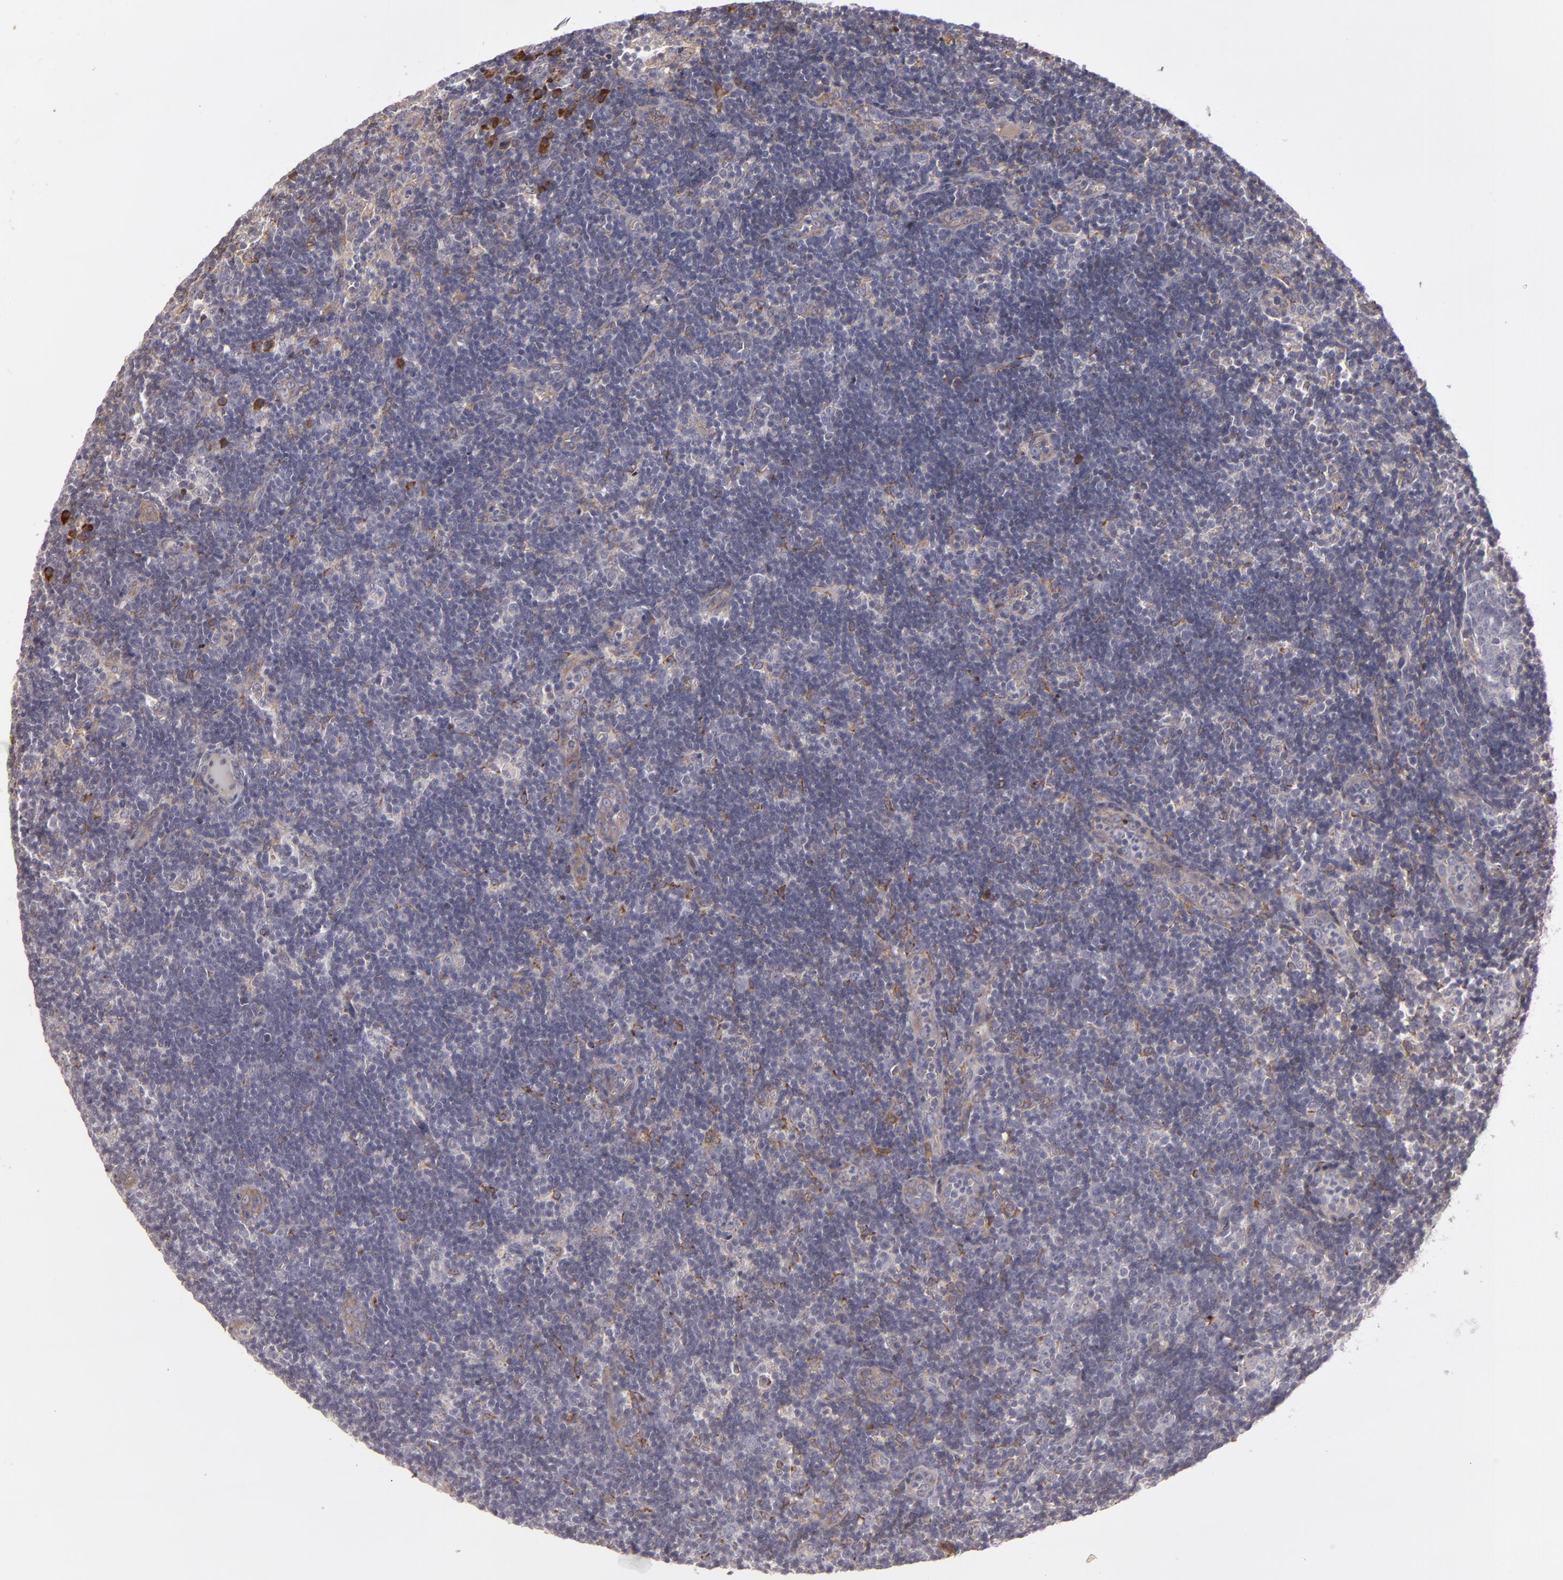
{"staining": {"intensity": "weak", "quantity": "<25%", "location": "cytoplasmic/membranous"}, "tissue": "lymph node", "cell_type": "Non-germinal center cells", "image_type": "normal", "snomed": [{"axis": "morphology", "description": "Normal tissue, NOS"}, {"axis": "morphology", "description": "Inflammation, NOS"}, {"axis": "topography", "description": "Lymph node"}, {"axis": "topography", "description": "Salivary gland"}], "caption": "Immunohistochemistry histopathology image of unremarkable lymph node: lymph node stained with DAB (3,3'-diaminobenzidine) demonstrates no significant protein expression in non-germinal center cells.", "gene": "CFB", "patient": {"sex": "male", "age": 3}}